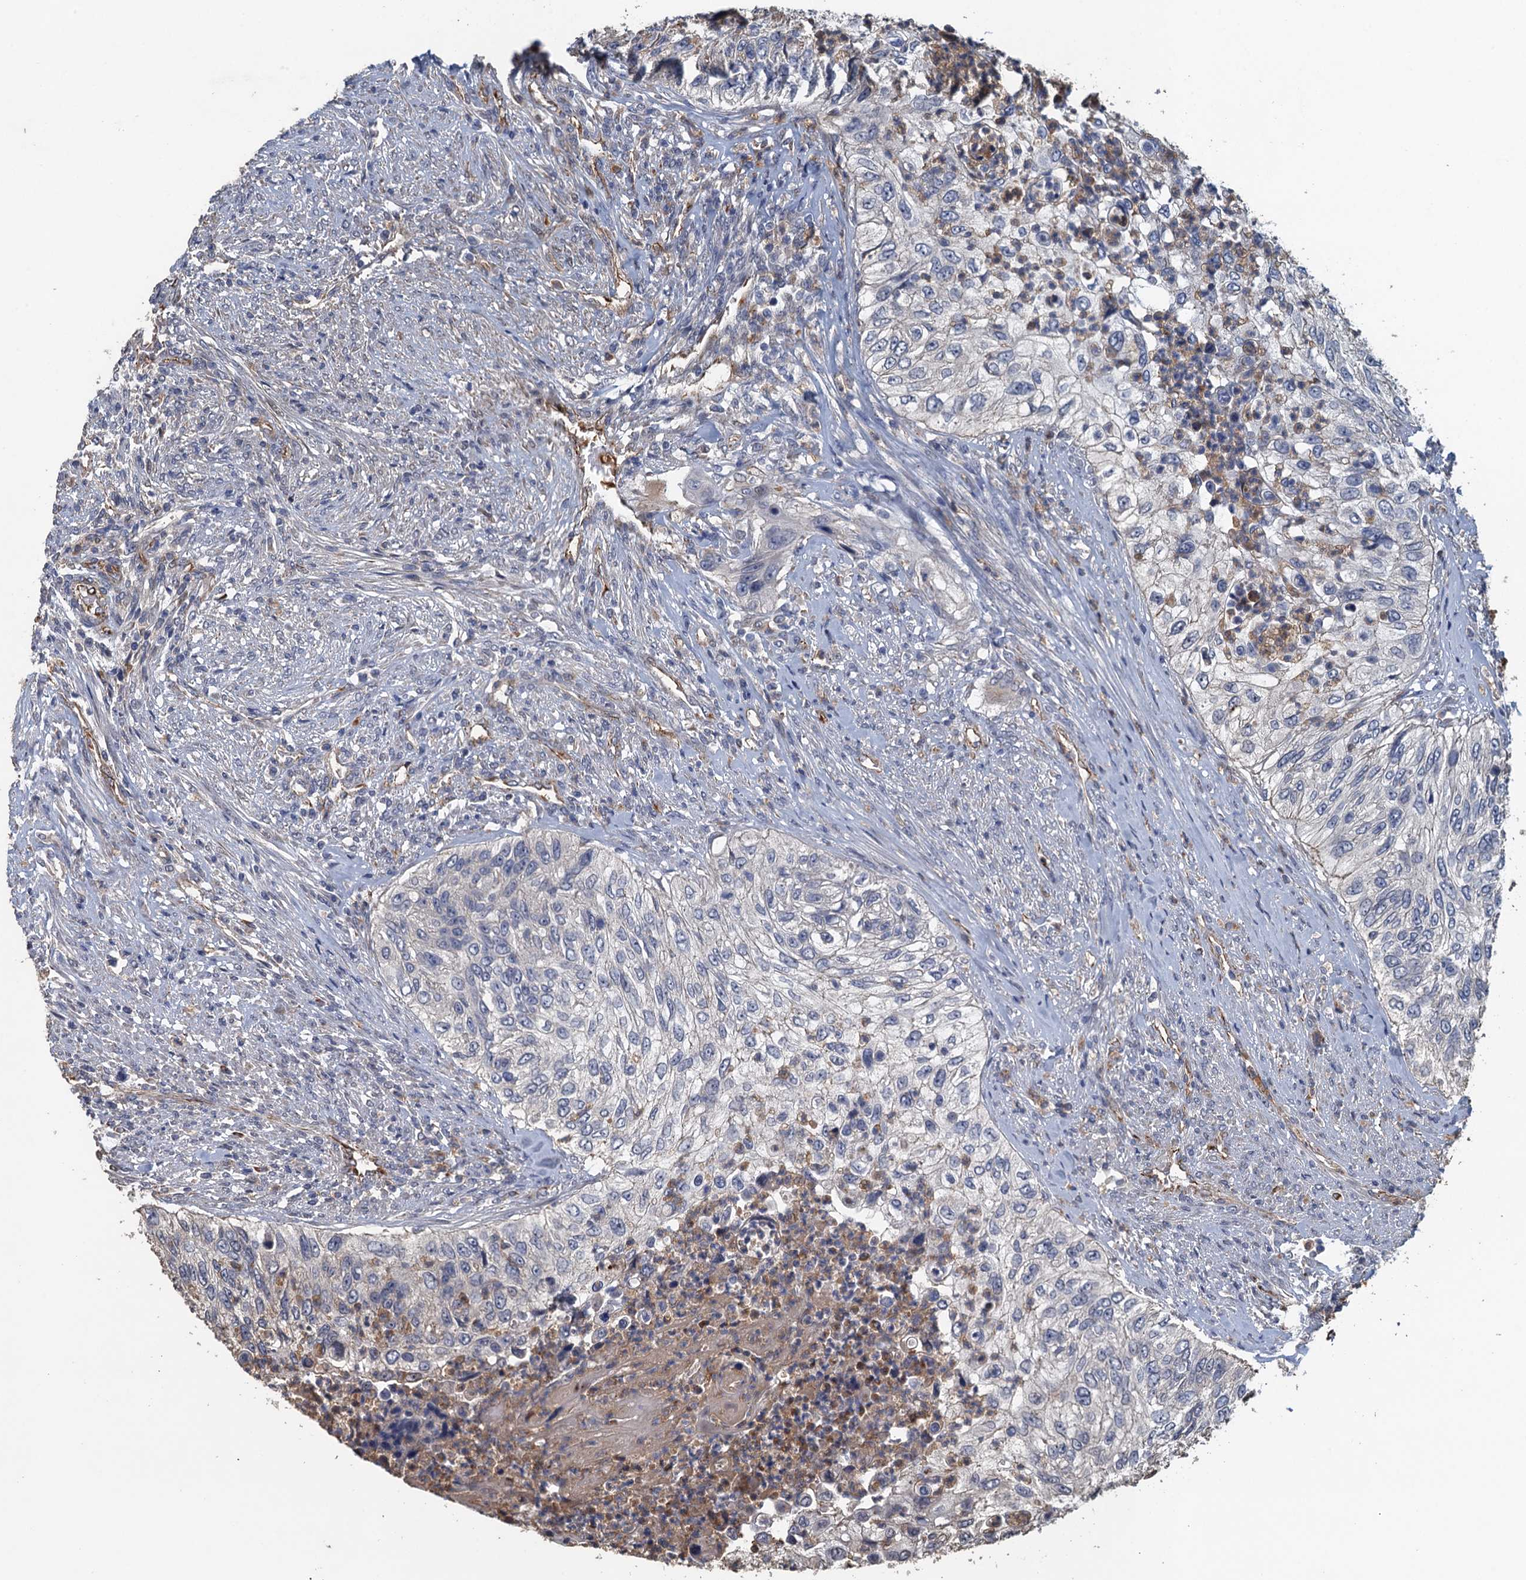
{"staining": {"intensity": "negative", "quantity": "none", "location": "none"}, "tissue": "urothelial cancer", "cell_type": "Tumor cells", "image_type": "cancer", "snomed": [{"axis": "morphology", "description": "Urothelial carcinoma, High grade"}, {"axis": "topography", "description": "Urinary bladder"}], "caption": "Tumor cells show no significant protein staining in urothelial cancer. (DAB IHC with hematoxylin counter stain).", "gene": "ACSBG1", "patient": {"sex": "female", "age": 60}}